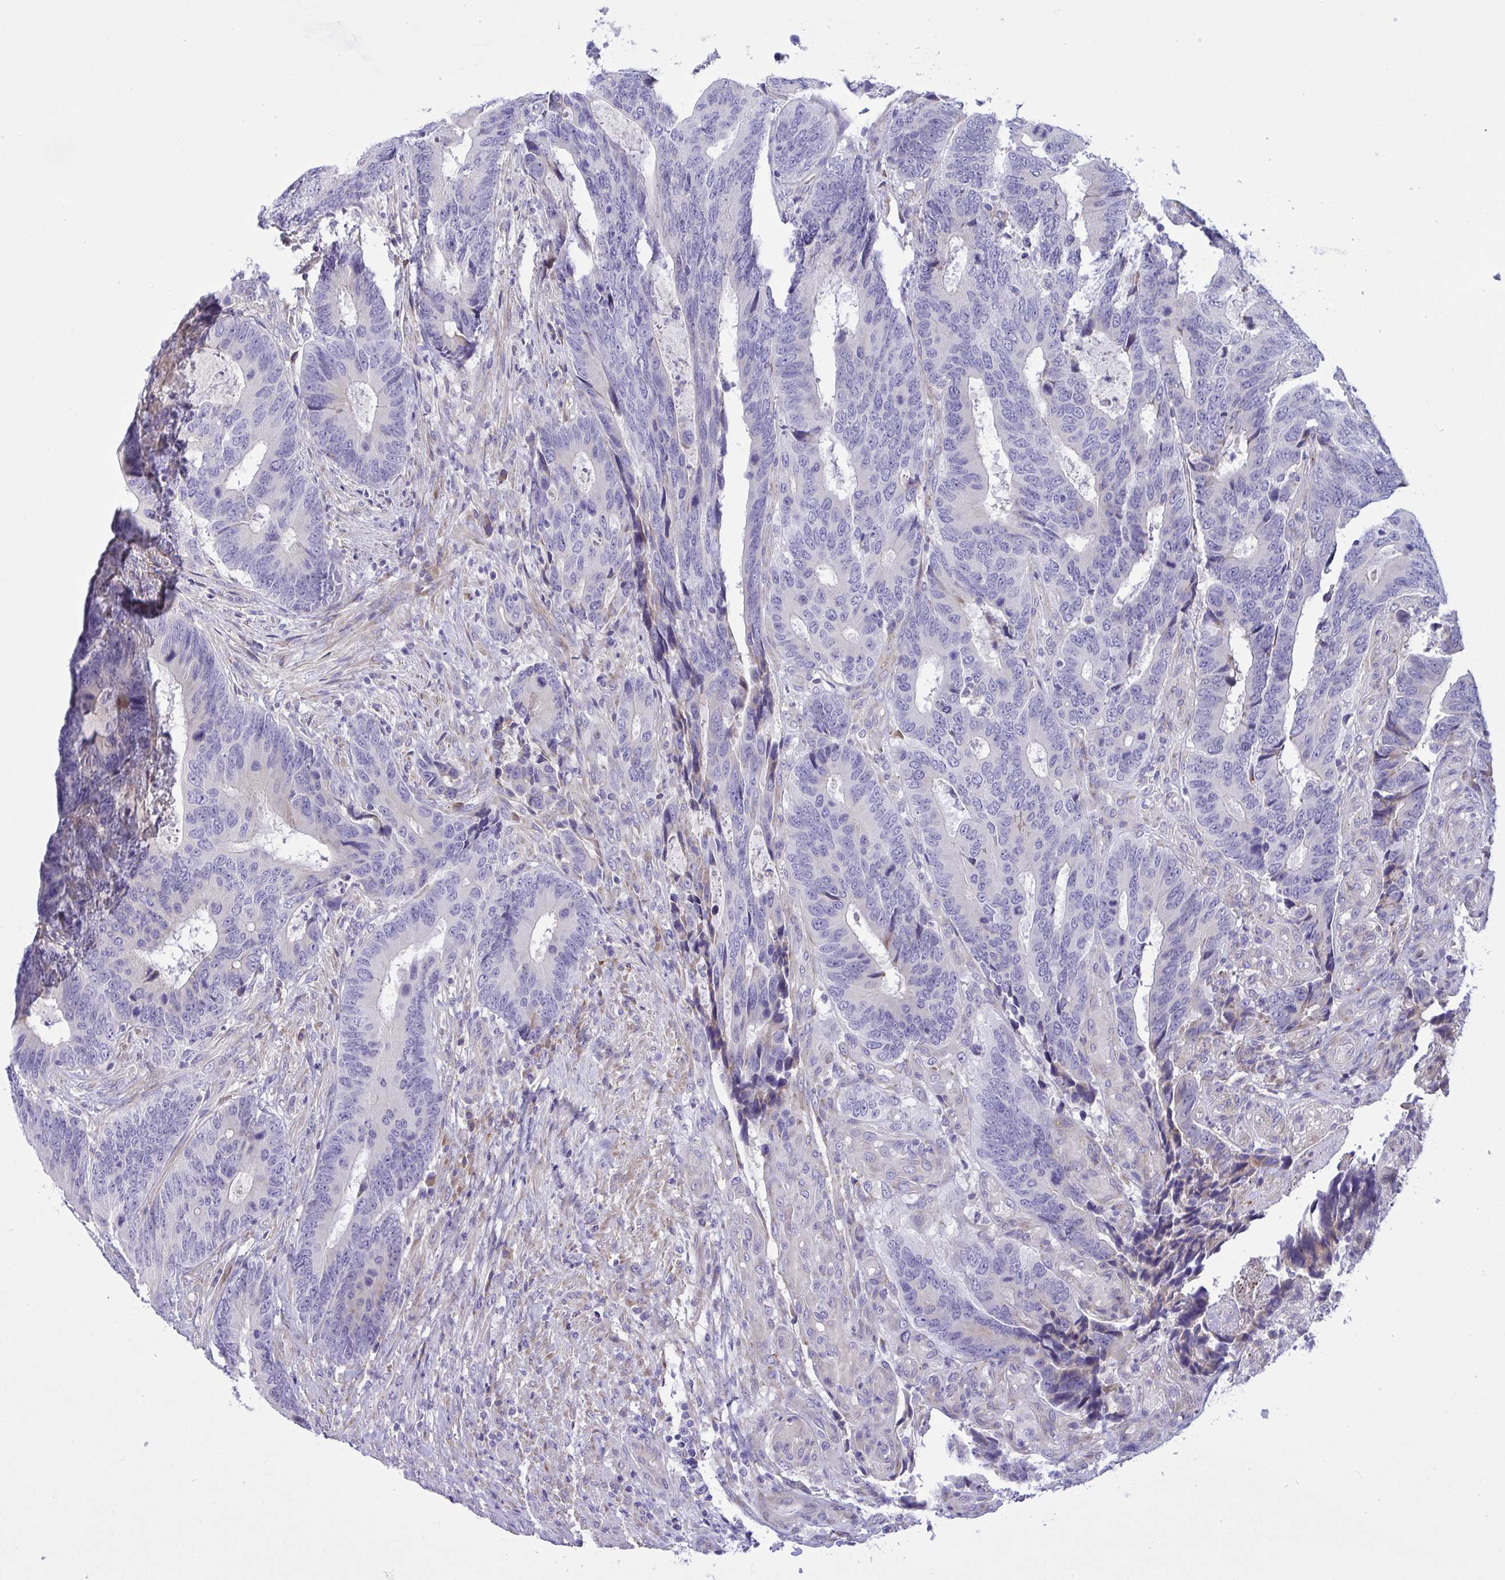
{"staining": {"intensity": "negative", "quantity": "none", "location": "none"}, "tissue": "colorectal cancer", "cell_type": "Tumor cells", "image_type": "cancer", "snomed": [{"axis": "morphology", "description": "Adenocarcinoma, NOS"}, {"axis": "topography", "description": "Colon"}], "caption": "This is a micrograph of immunohistochemistry (IHC) staining of colorectal cancer, which shows no expression in tumor cells.", "gene": "FAM86B1", "patient": {"sex": "male", "age": 87}}